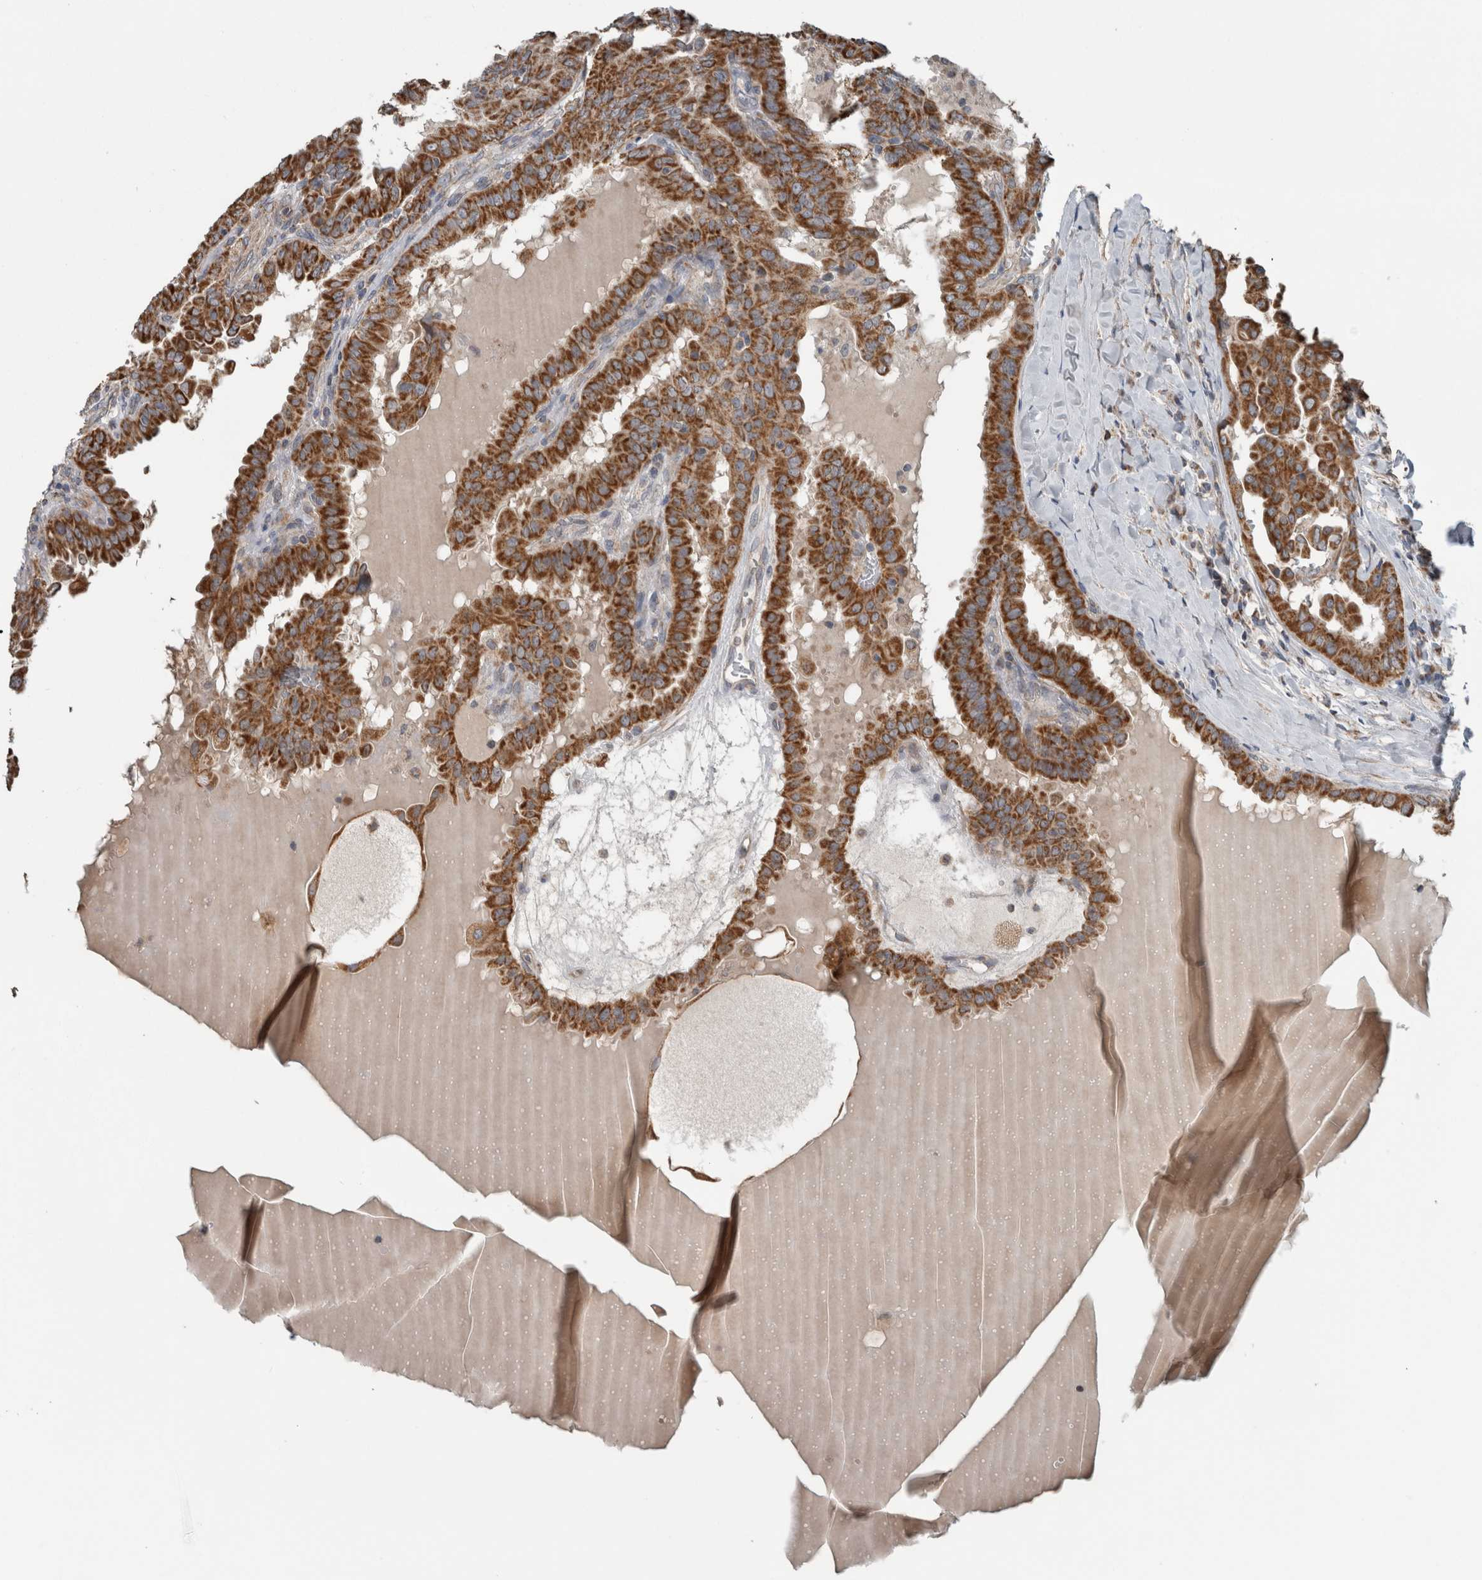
{"staining": {"intensity": "strong", "quantity": ">75%", "location": "cytoplasmic/membranous"}, "tissue": "thyroid cancer", "cell_type": "Tumor cells", "image_type": "cancer", "snomed": [{"axis": "morphology", "description": "Papillary adenocarcinoma, NOS"}, {"axis": "topography", "description": "Thyroid gland"}], "caption": "Immunohistochemistry (DAB) staining of thyroid cancer (papillary adenocarcinoma) shows strong cytoplasmic/membranous protein expression in approximately >75% of tumor cells. (Brightfield microscopy of DAB IHC at high magnification).", "gene": "ARMC1", "patient": {"sex": "male", "age": 33}}